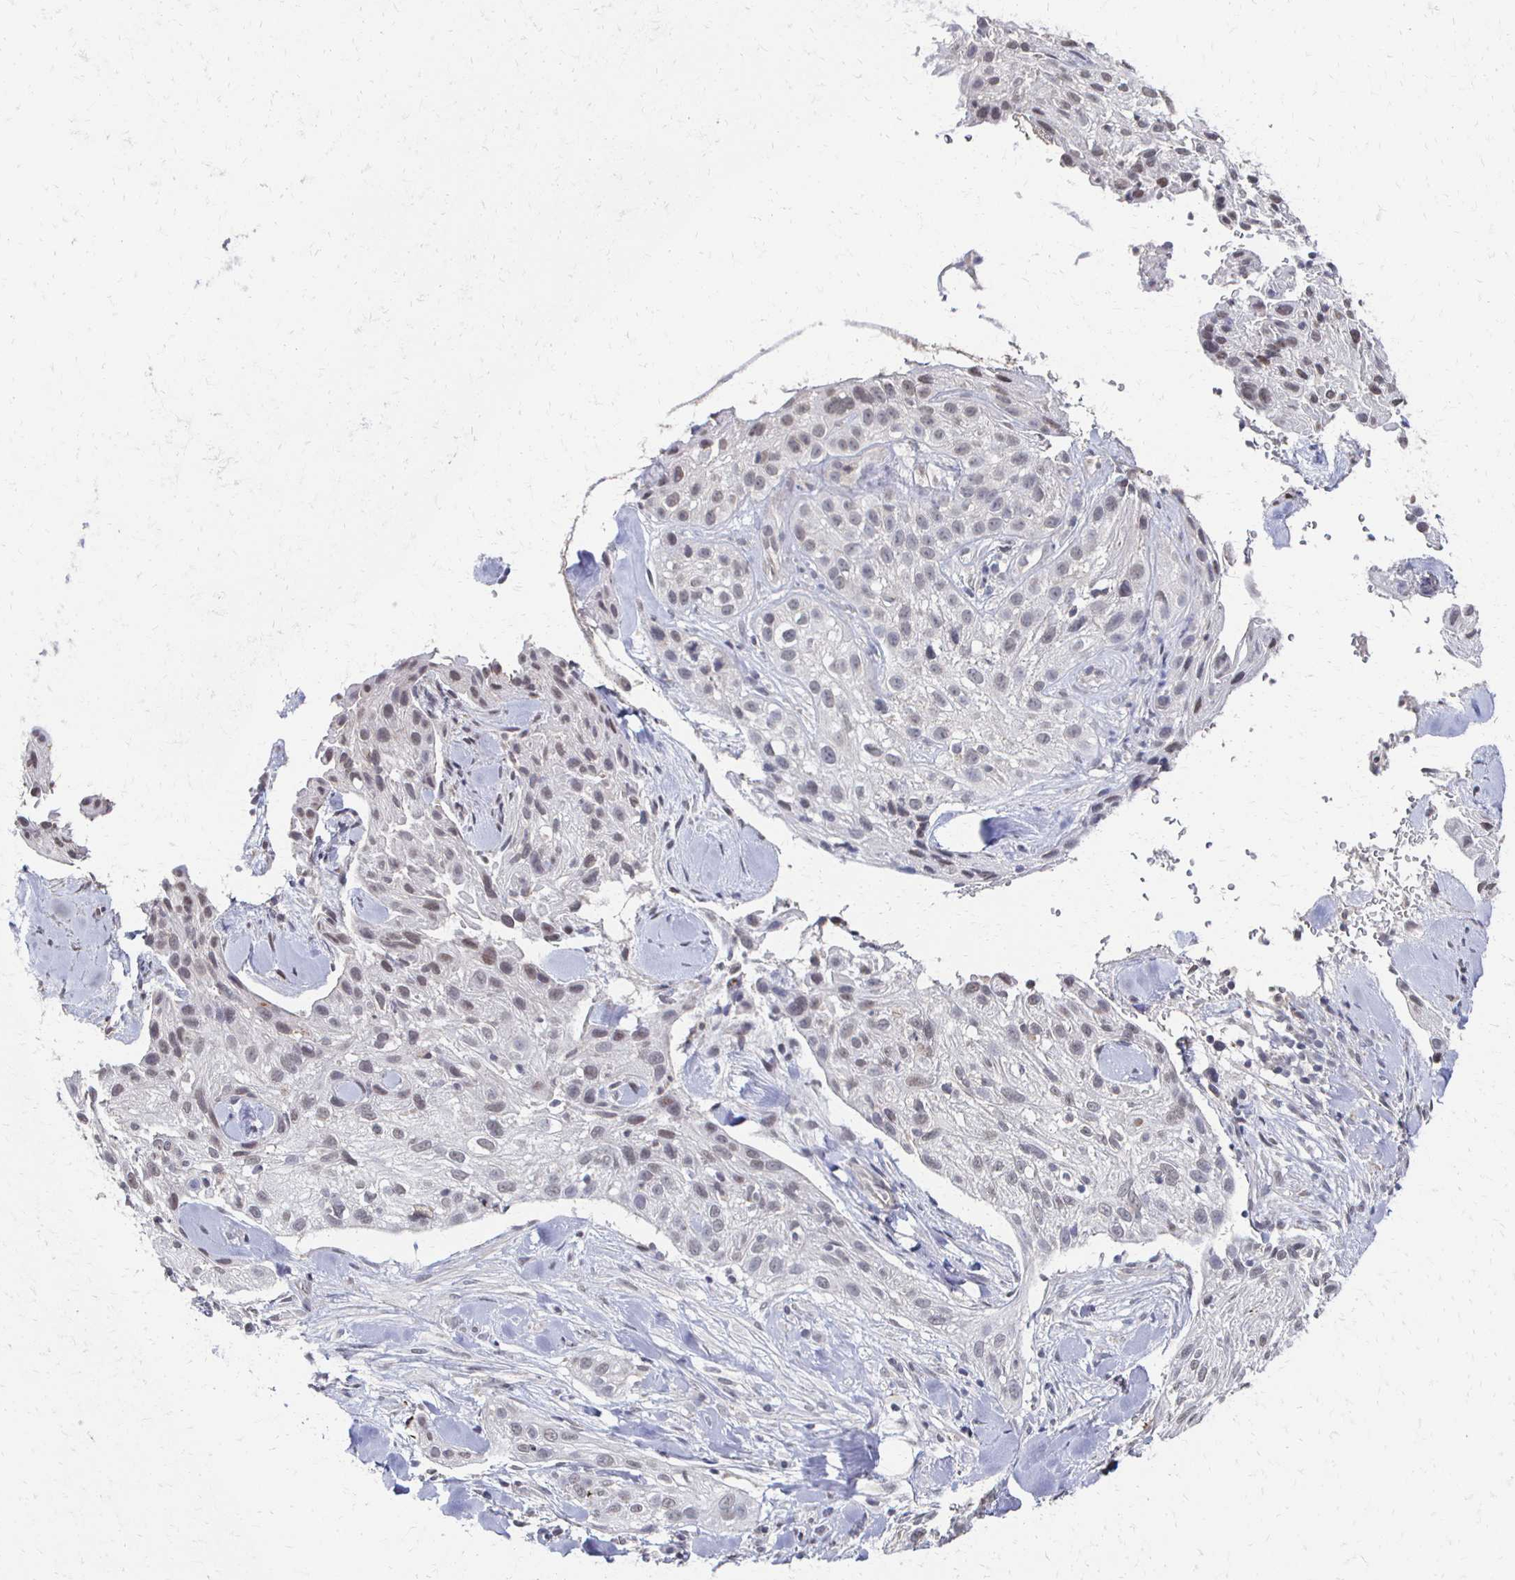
{"staining": {"intensity": "weak", "quantity": "25%-75%", "location": "nuclear"}, "tissue": "skin cancer", "cell_type": "Tumor cells", "image_type": "cancer", "snomed": [{"axis": "morphology", "description": "Squamous cell carcinoma, NOS"}, {"axis": "topography", "description": "Skin"}], "caption": "High-power microscopy captured an IHC photomicrograph of squamous cell carcinoma (skin), revealing weak nuclear positivity in about 25%-75% of tumor cells.", "gene": "DAB1", "patient": {"sex": "male", "age": 82}}